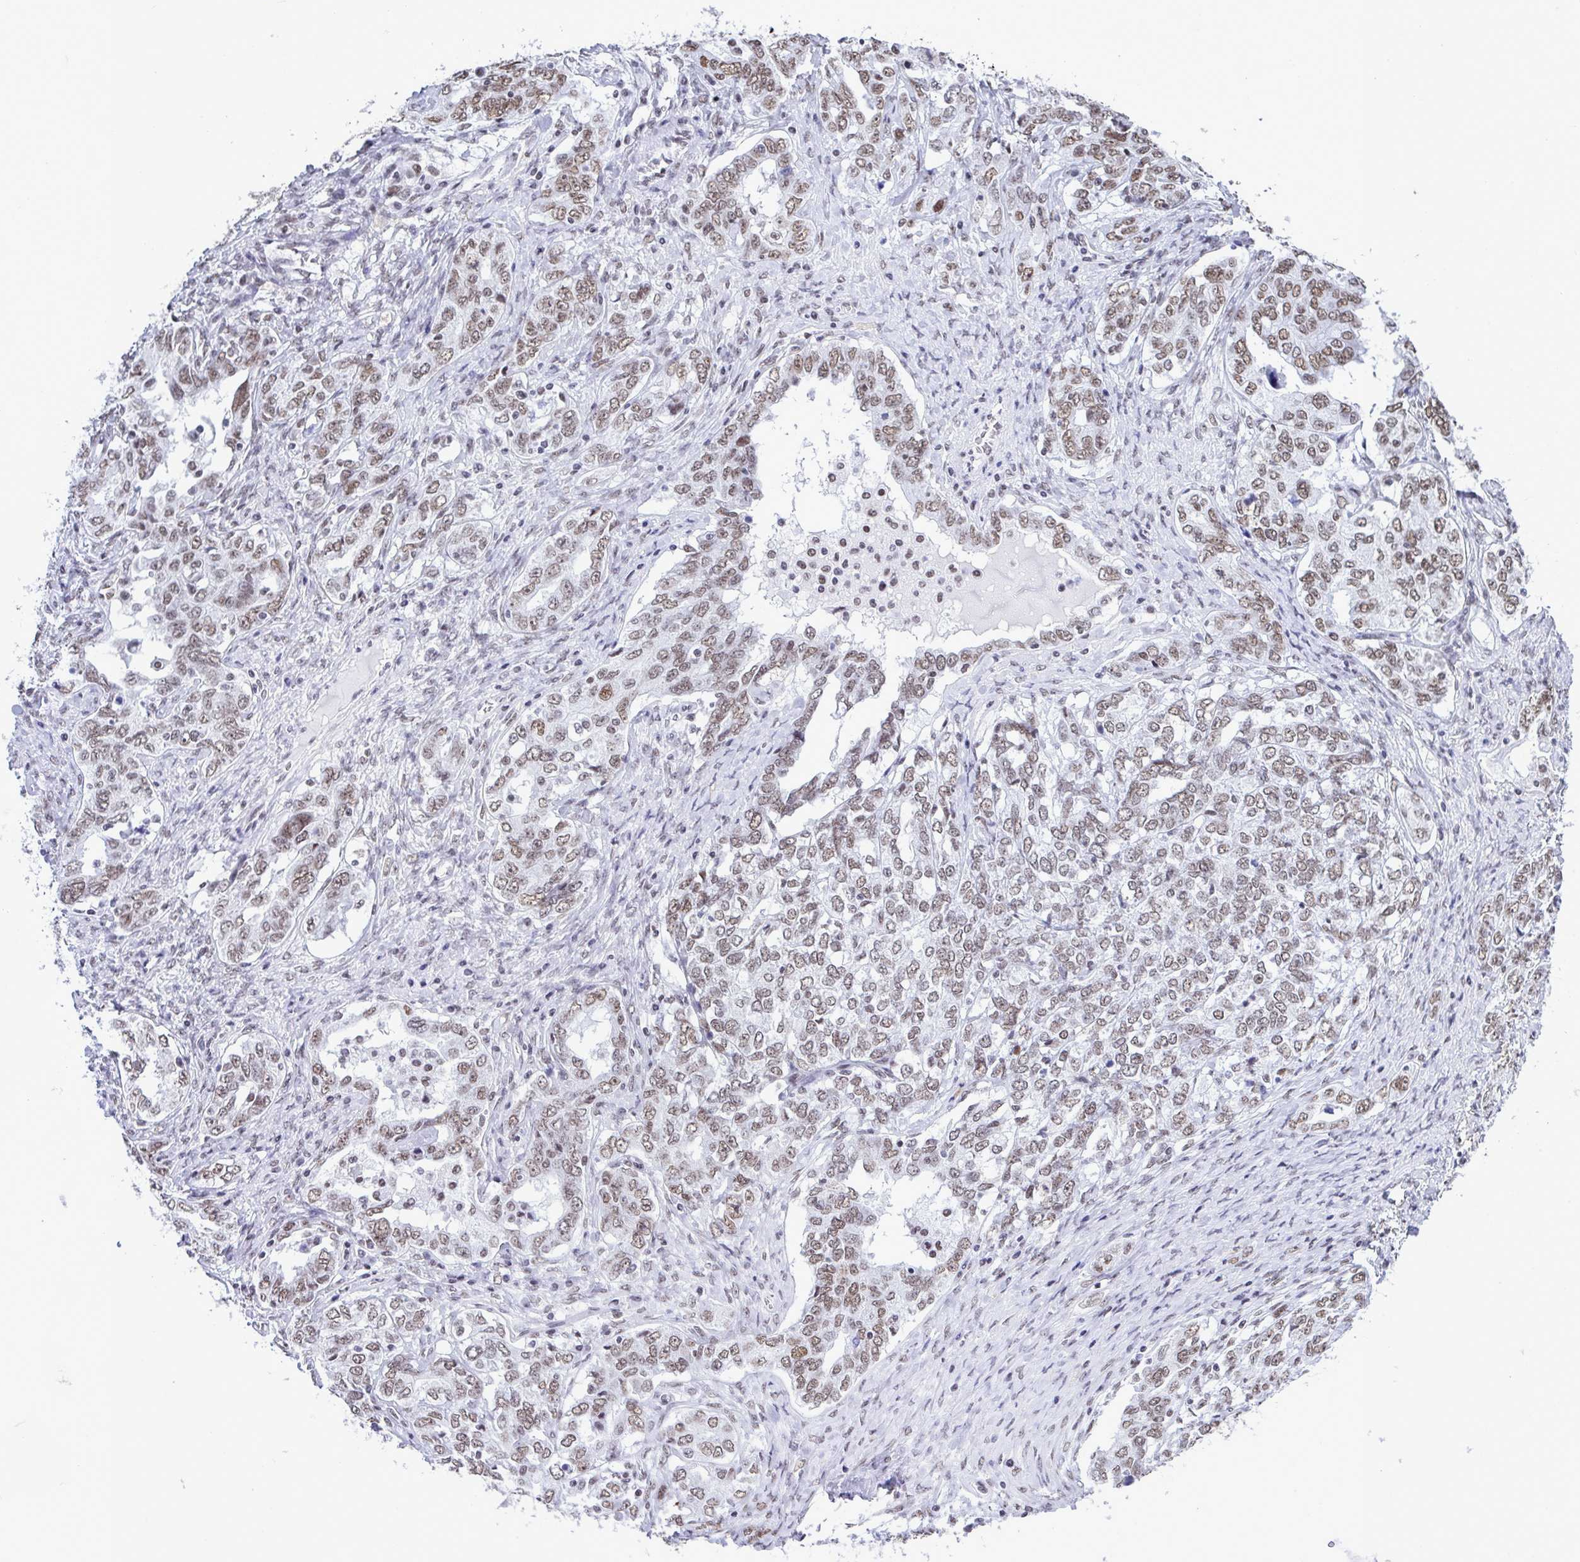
{"staining": {"intensity": "moderate", "quantity": ">75%", "location": "nuclear"}, "tissue": "ovarian cancer", "cell_type": "Tumor cells", "image_type": "cancer", "snomed": [{"axis": "morphology", "description": "Carcinoma, endometroid"}, {"axis": "topography", "description": "Ovary"}], "caption": "A high-resolution histopathology image shows immunohistochemistry (IHC) staining of ovarian endometroid carcinoma, which displays moderate nuclear staining in approximately >75% of tumor cells.", "gene": "DDX52", "patient": {"sex": "female", "age": 62}}